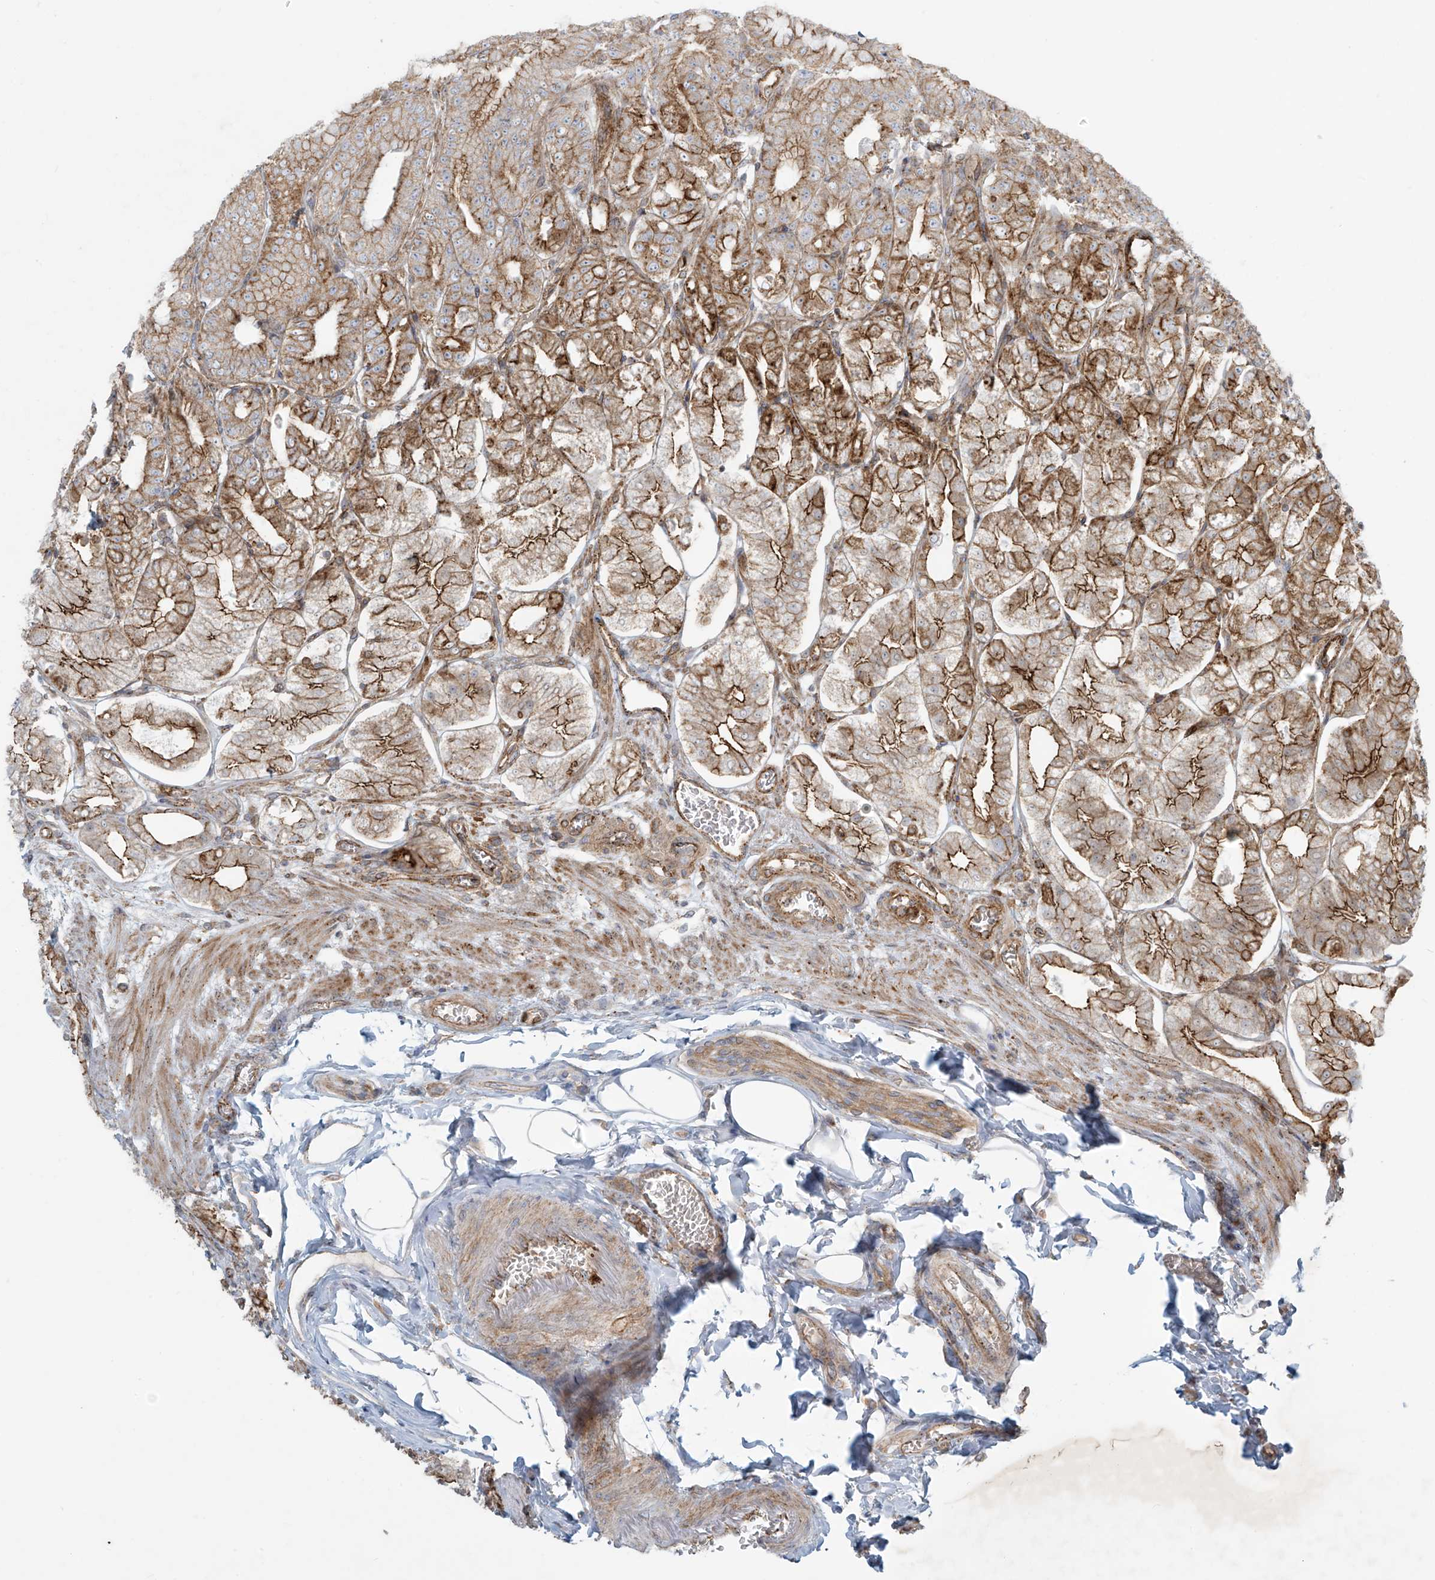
{"staining": {"intensity": "moderate", "quantity": ">75%", "location": "cytoplasmic/membranous"}, "tissue": "stomach", "cell_type": "Glandular cells", "image_type": "normal", "snomed": [{"axis": "morphology", "description": "Normal tissue, NOS"}, {"axis": "topography", "description": "Stomach, lower"}], "caption": "High-power microscopy captured an immunohistochemistry image of benign stomach, revealing moderate cytoplasmic/membranous staining in about >75% of glandular cells.", "gene": "LZTS3", "patient": {"sex": "male", "age": 71}}